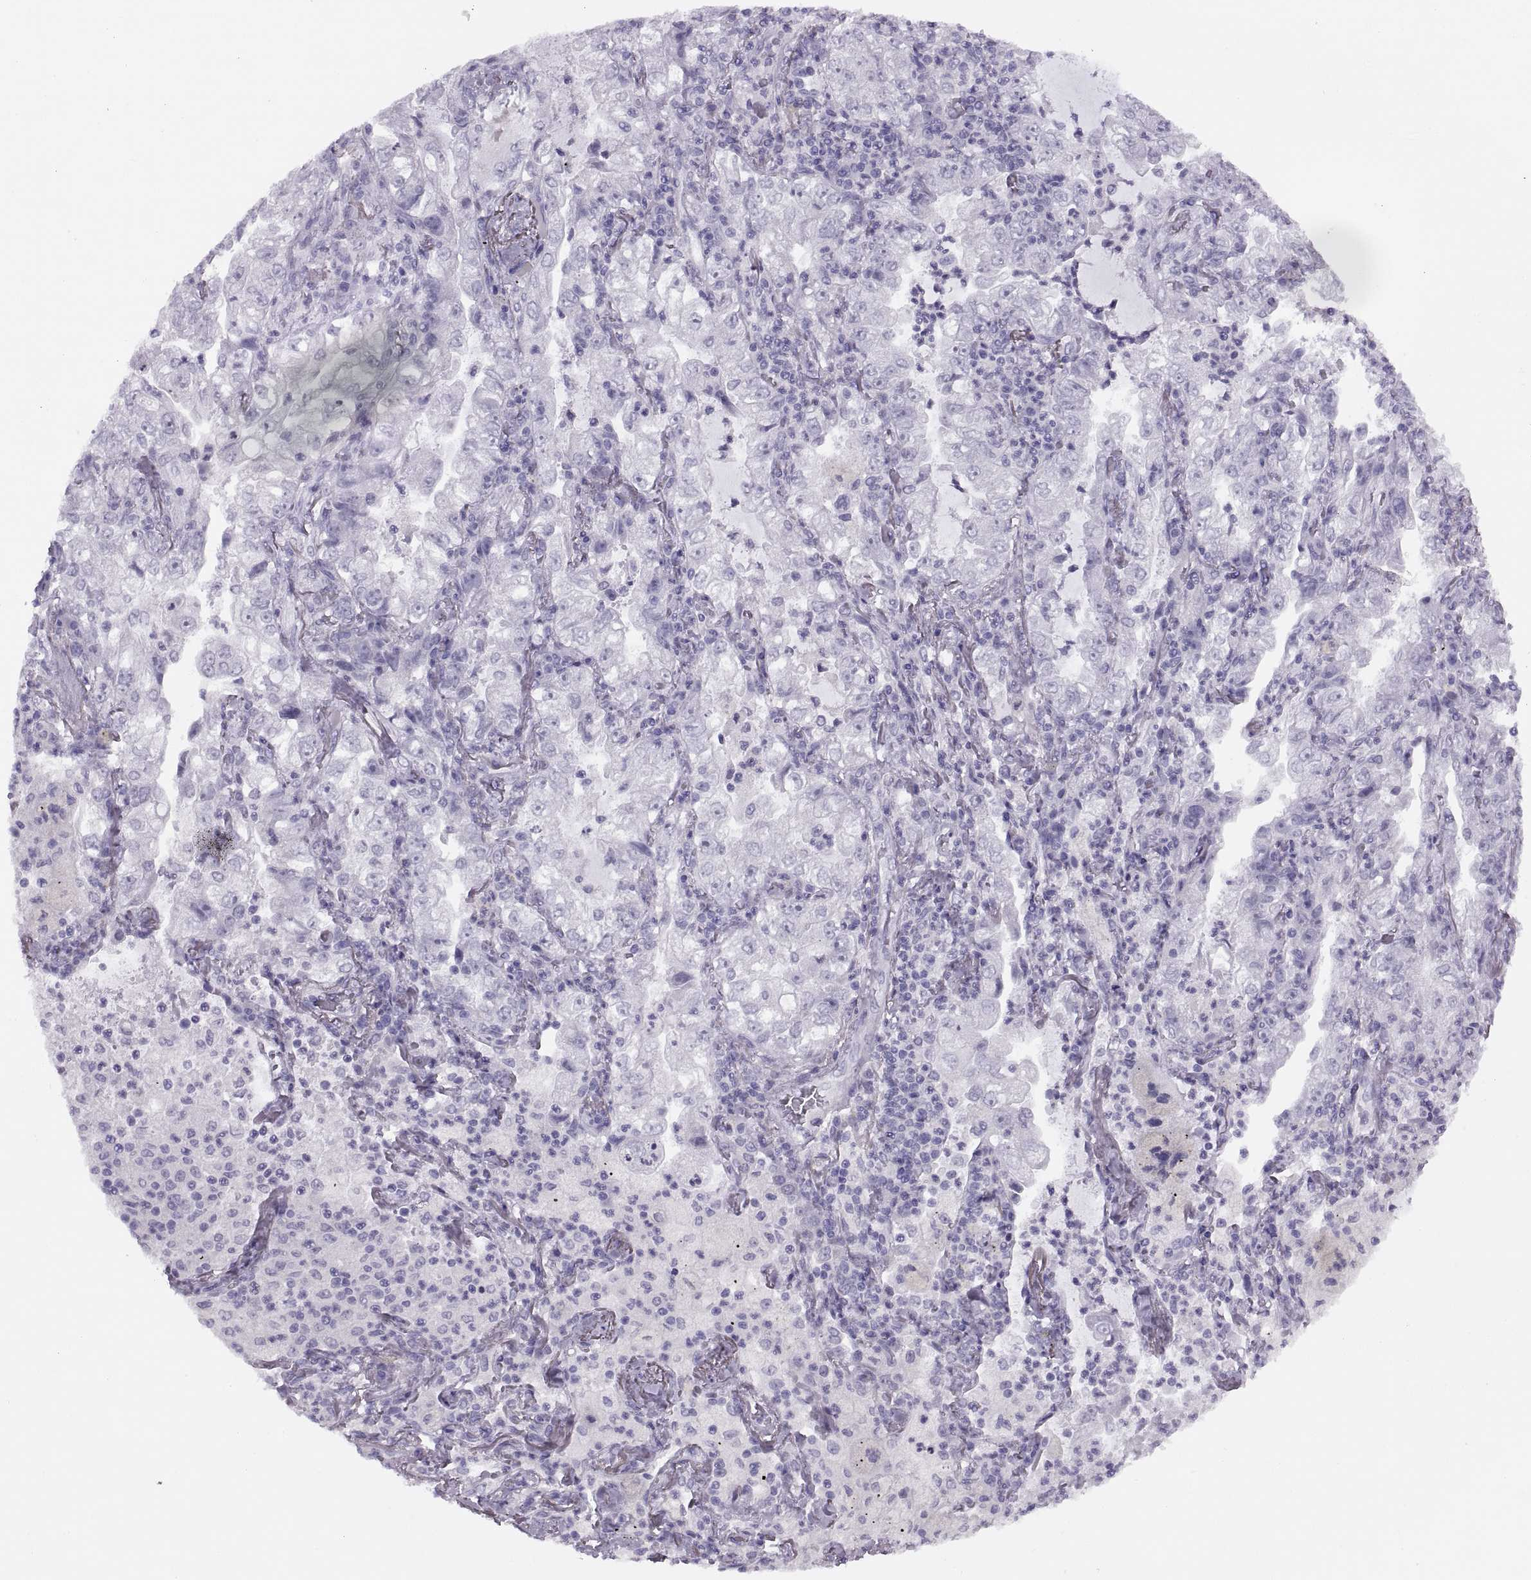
{"staining": {"intensity": "negative", "quantity": "none", "location": "none"}, "tissue": "lung cancer", "cell_type": "Tumor cells", "image_type": "cancer", "snomed": [{"axis": "morphology", "description": "Adenocarcinoma, NOS"}, {"axis": "topography", "description": "Lung"}], "caption": "High magnification brightfield microscopy of adenocarcinoma (lung) stained with DAB (3,3'-diaminobenzidine) (brown) and counterstained with hematoxylin (blue): tumor cells show no significant staining. (DAB (3,3'-diaminobenzidine) immunohistochemistry (IHC) with hematoxylin counter stain).", "gene": "FAM24A", "patient": {"sex": "female", "age": 73}}